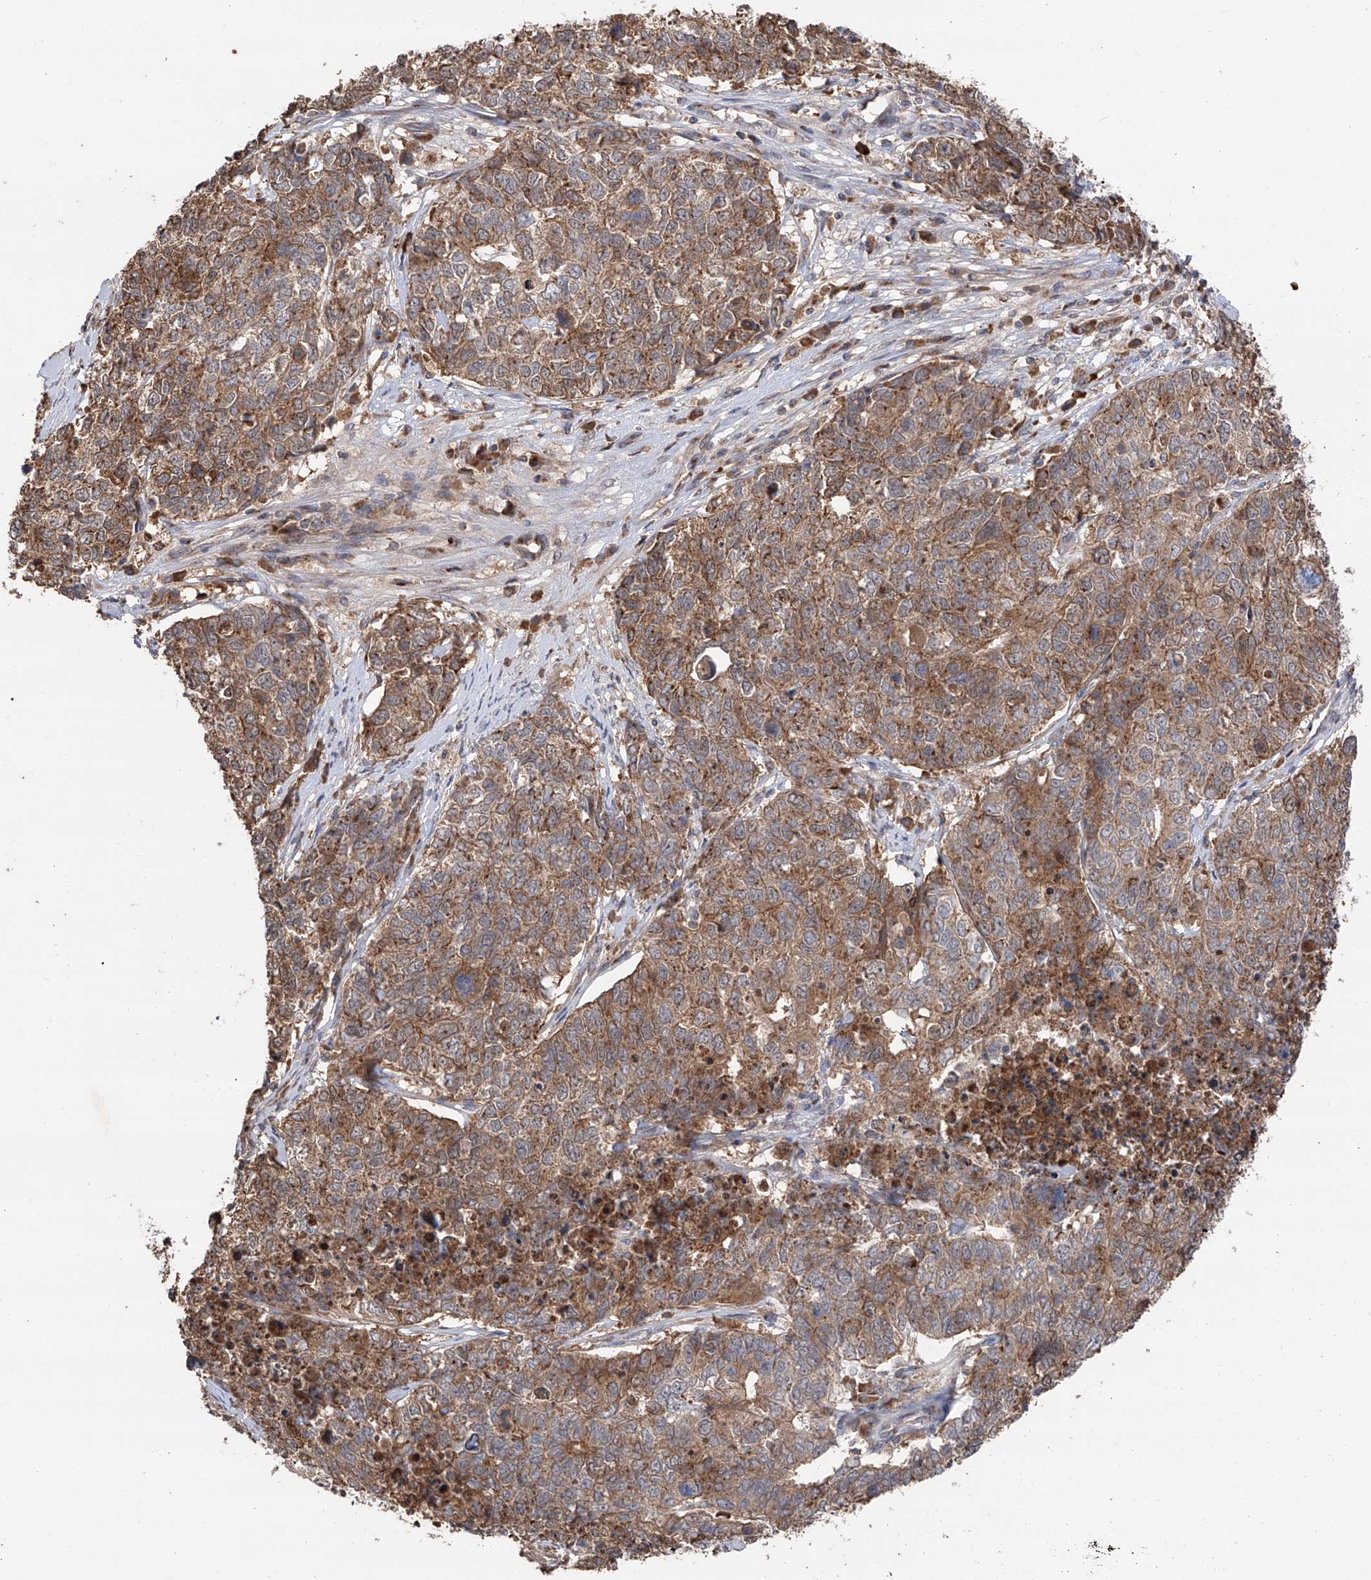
{"staining": {"intensity": "moderate", "quantity": ">75%", "location": "cytoplasmic/membranous"}, "tissue": "cervical cancer", "cell_type": "Tumor cells", "image_type": "cancer", "snomed": [{"axis": "morphology", "description": "Squamous cell carcinoma, NOS"}, {"axis": "topography", "description": "Cervix"}], "caption": "Cervical cancer (squamous cell carcinoma) stained with a protein marker displays moderate staining in tumor cells.", "gene": "EDN1", "patient": {"sex": "female", "age": 63}}